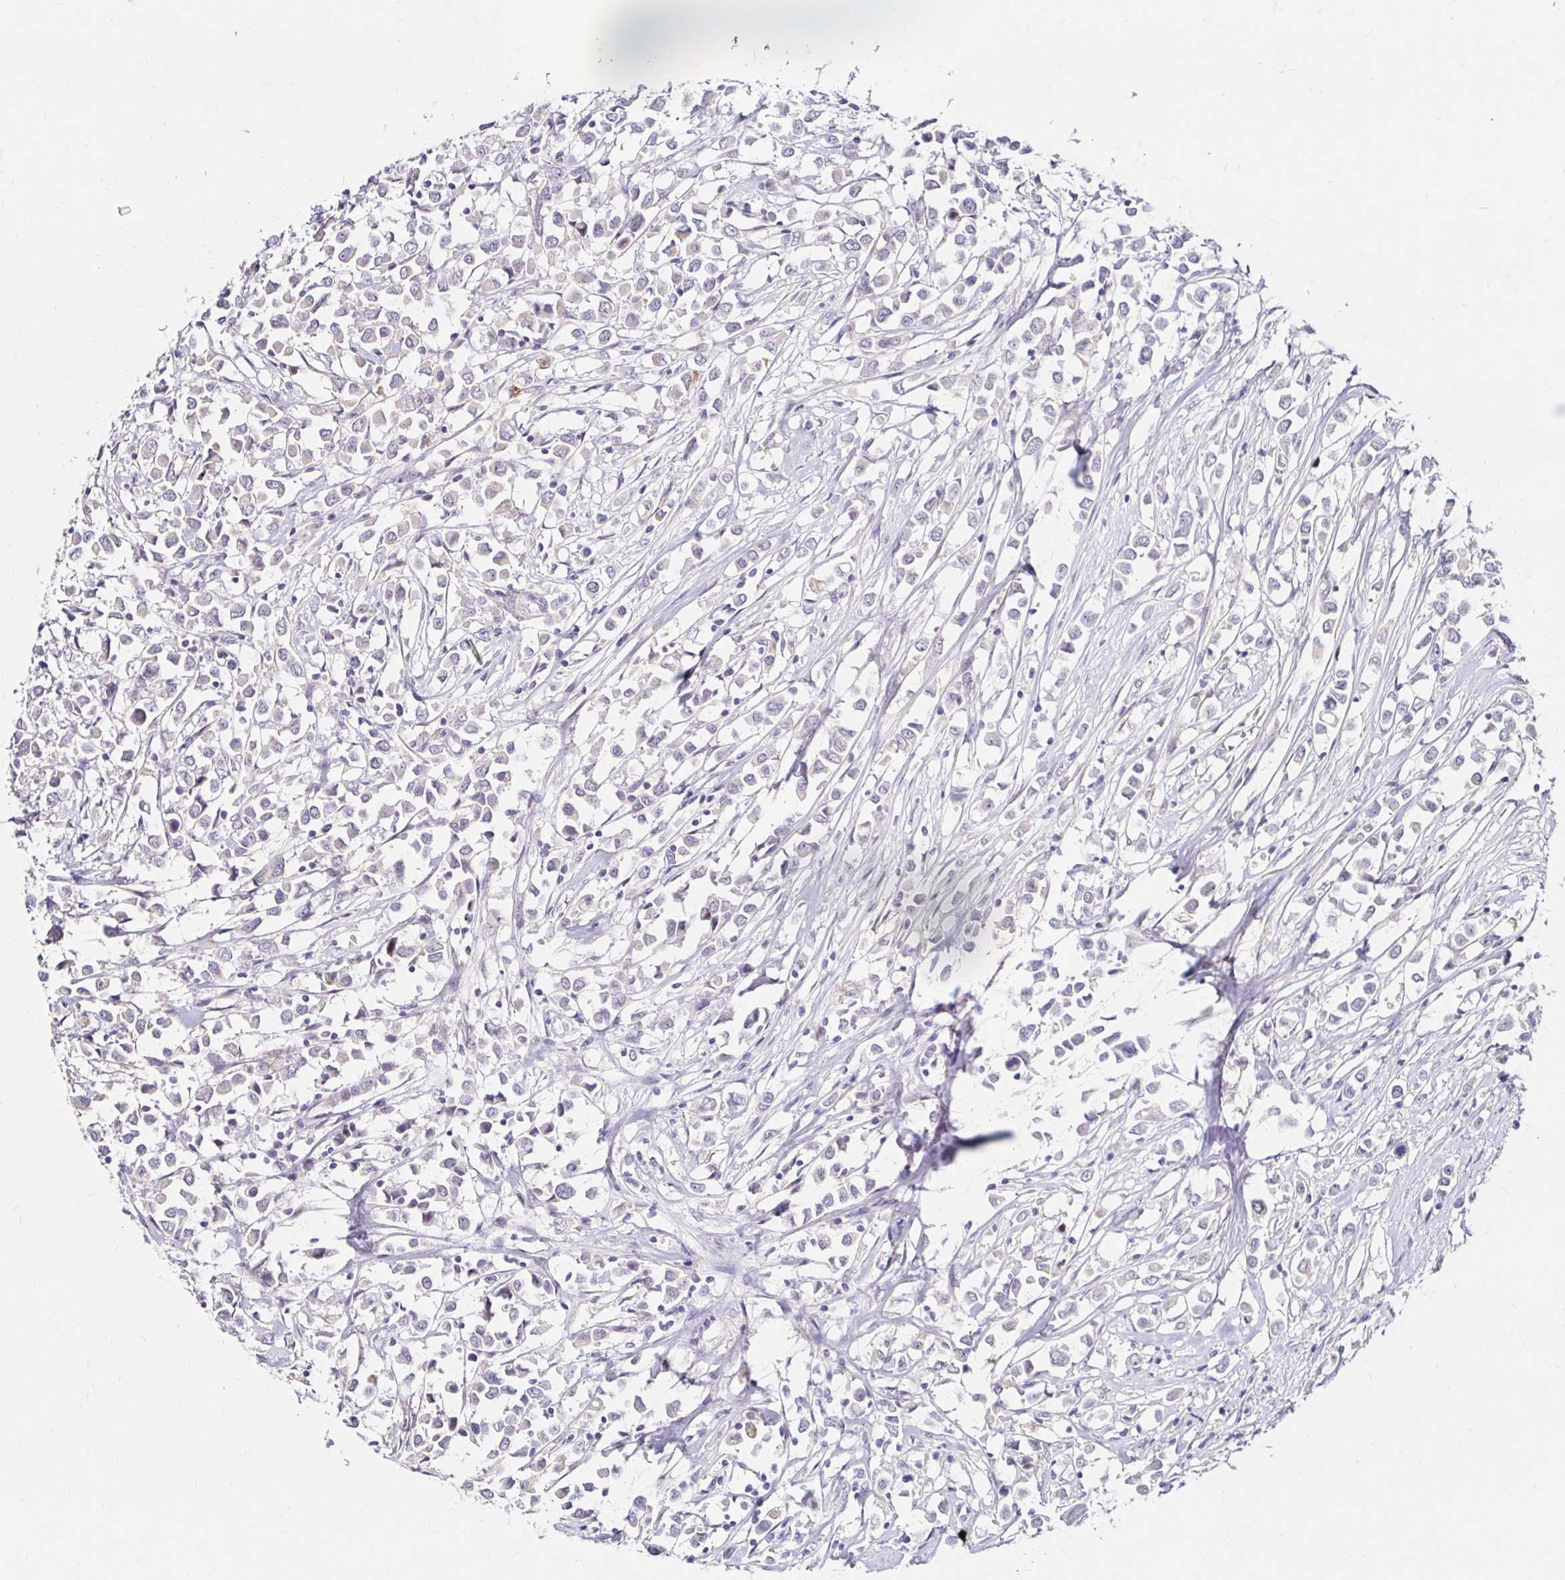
{"staining": {"intensity": "negative", "quantity": "none", "location": "none"}, "tissue": "breast cancer", "cell_type": "Tumor cells", "image_type": "cancer", "snomed": [{"axis": "morphology", "description": "Duct carcinoma"}, {"axis": "topography", "description": "Breast"}], "caption": "Immunohistochemical staining of intraductal carcinoma (breast) reveals no significant expression in tumor cells.", "gene": "GUCY1A1", "patient": {"sex": "female", "age": 61}}